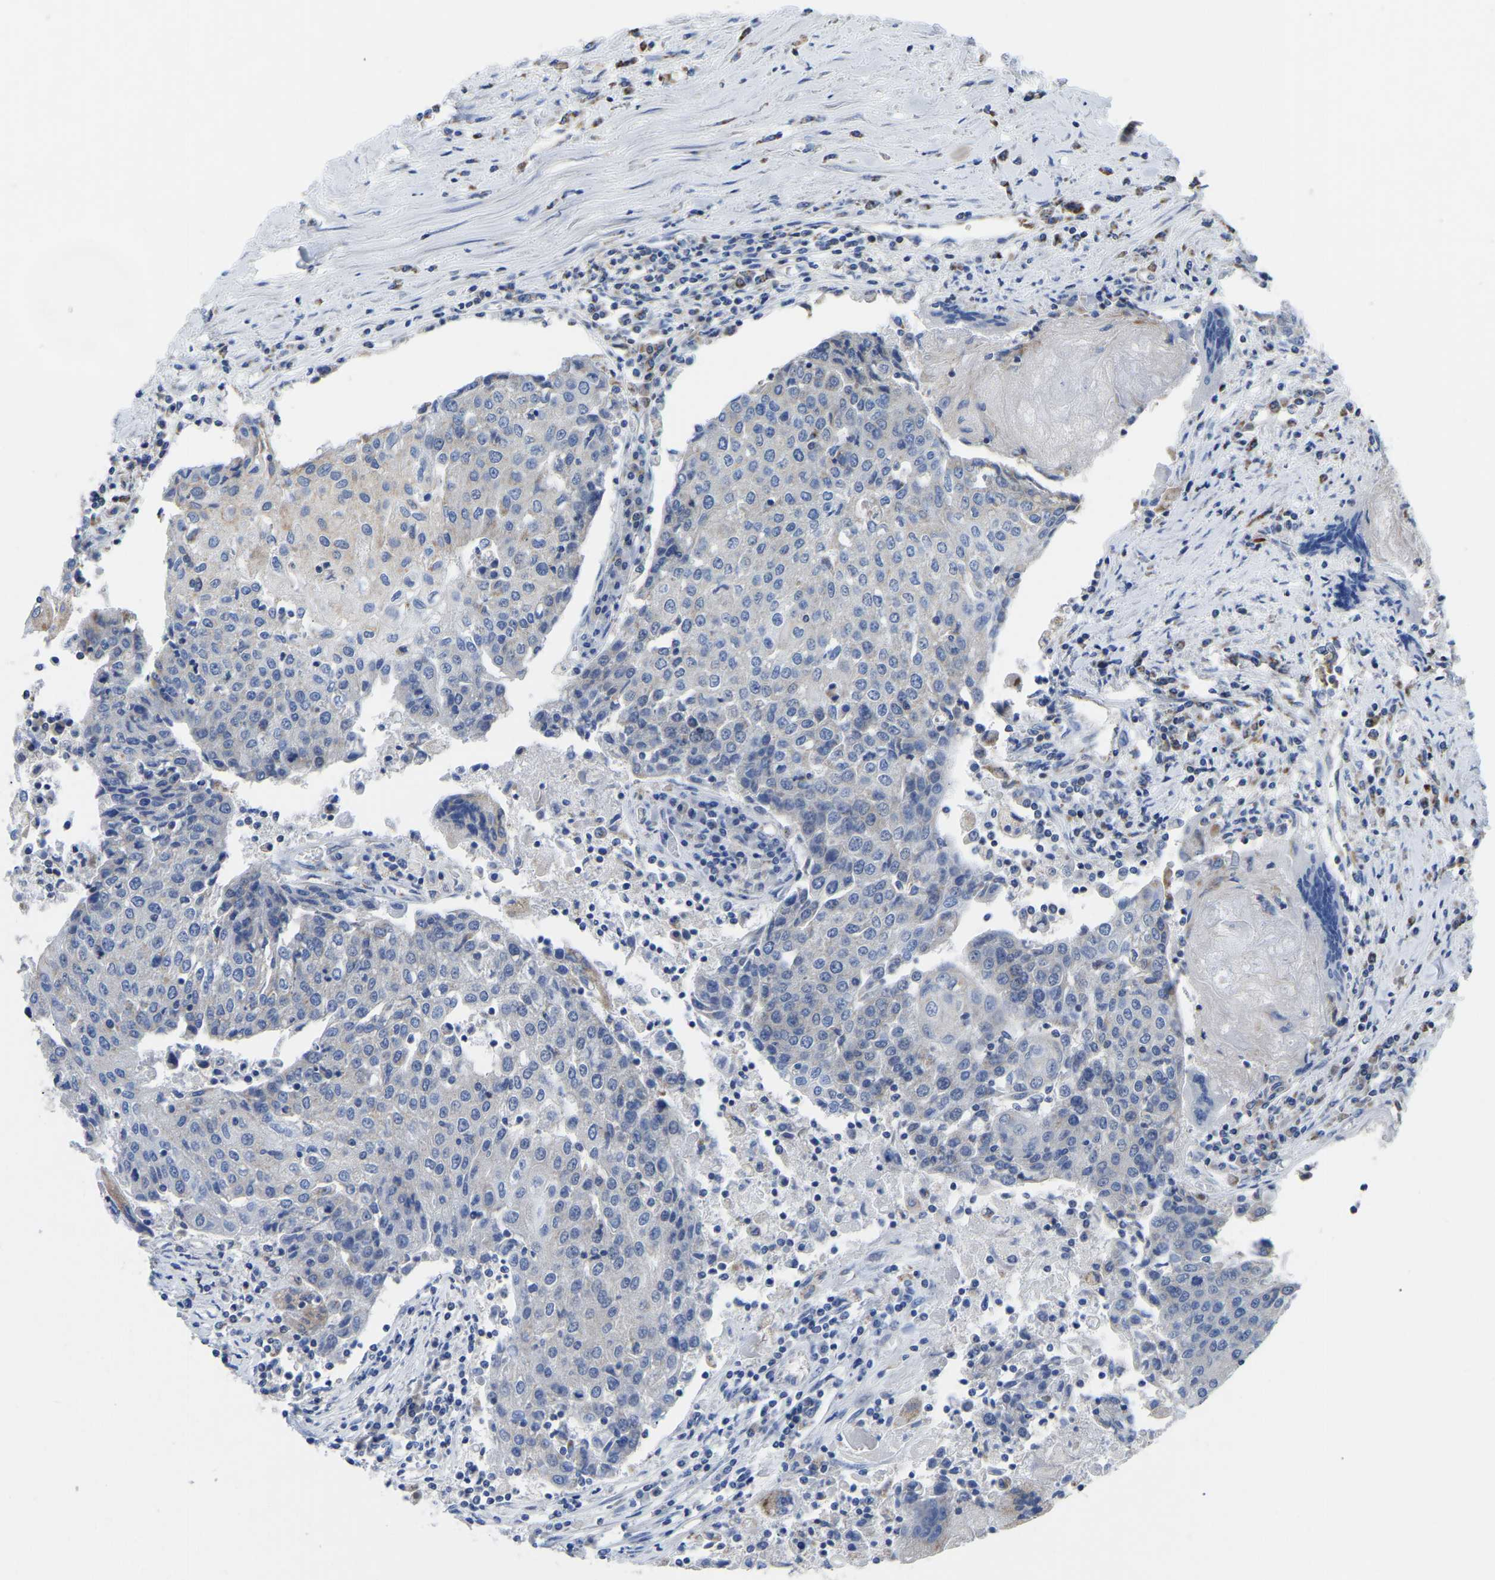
{"staining": {"intensity": "moderate", "quantity": "<25%", "location": "cytoplasmic/membranous"}, "tissue": "urothelial cancer", "cell_type": "Tumor cells", "image_type": "cancer", "snomed": [{"axis": "morphology", "description": "Urothelial carcinoma, High grade"}, {"axis": "topography", "description": "Urinary bladder"}], "caption": "Immunohistochemical staining of human urothelial carcinoma (high-grade) shows moderate cytoplasmic/membranous protein staining in about <25% of tumor cells. (DAB (3,3'-diaminobenzidine) IHC with brightfield microscopy, high magnification).", "gene": "ETFA", "patient": {"sex": "female", "age": 85}}